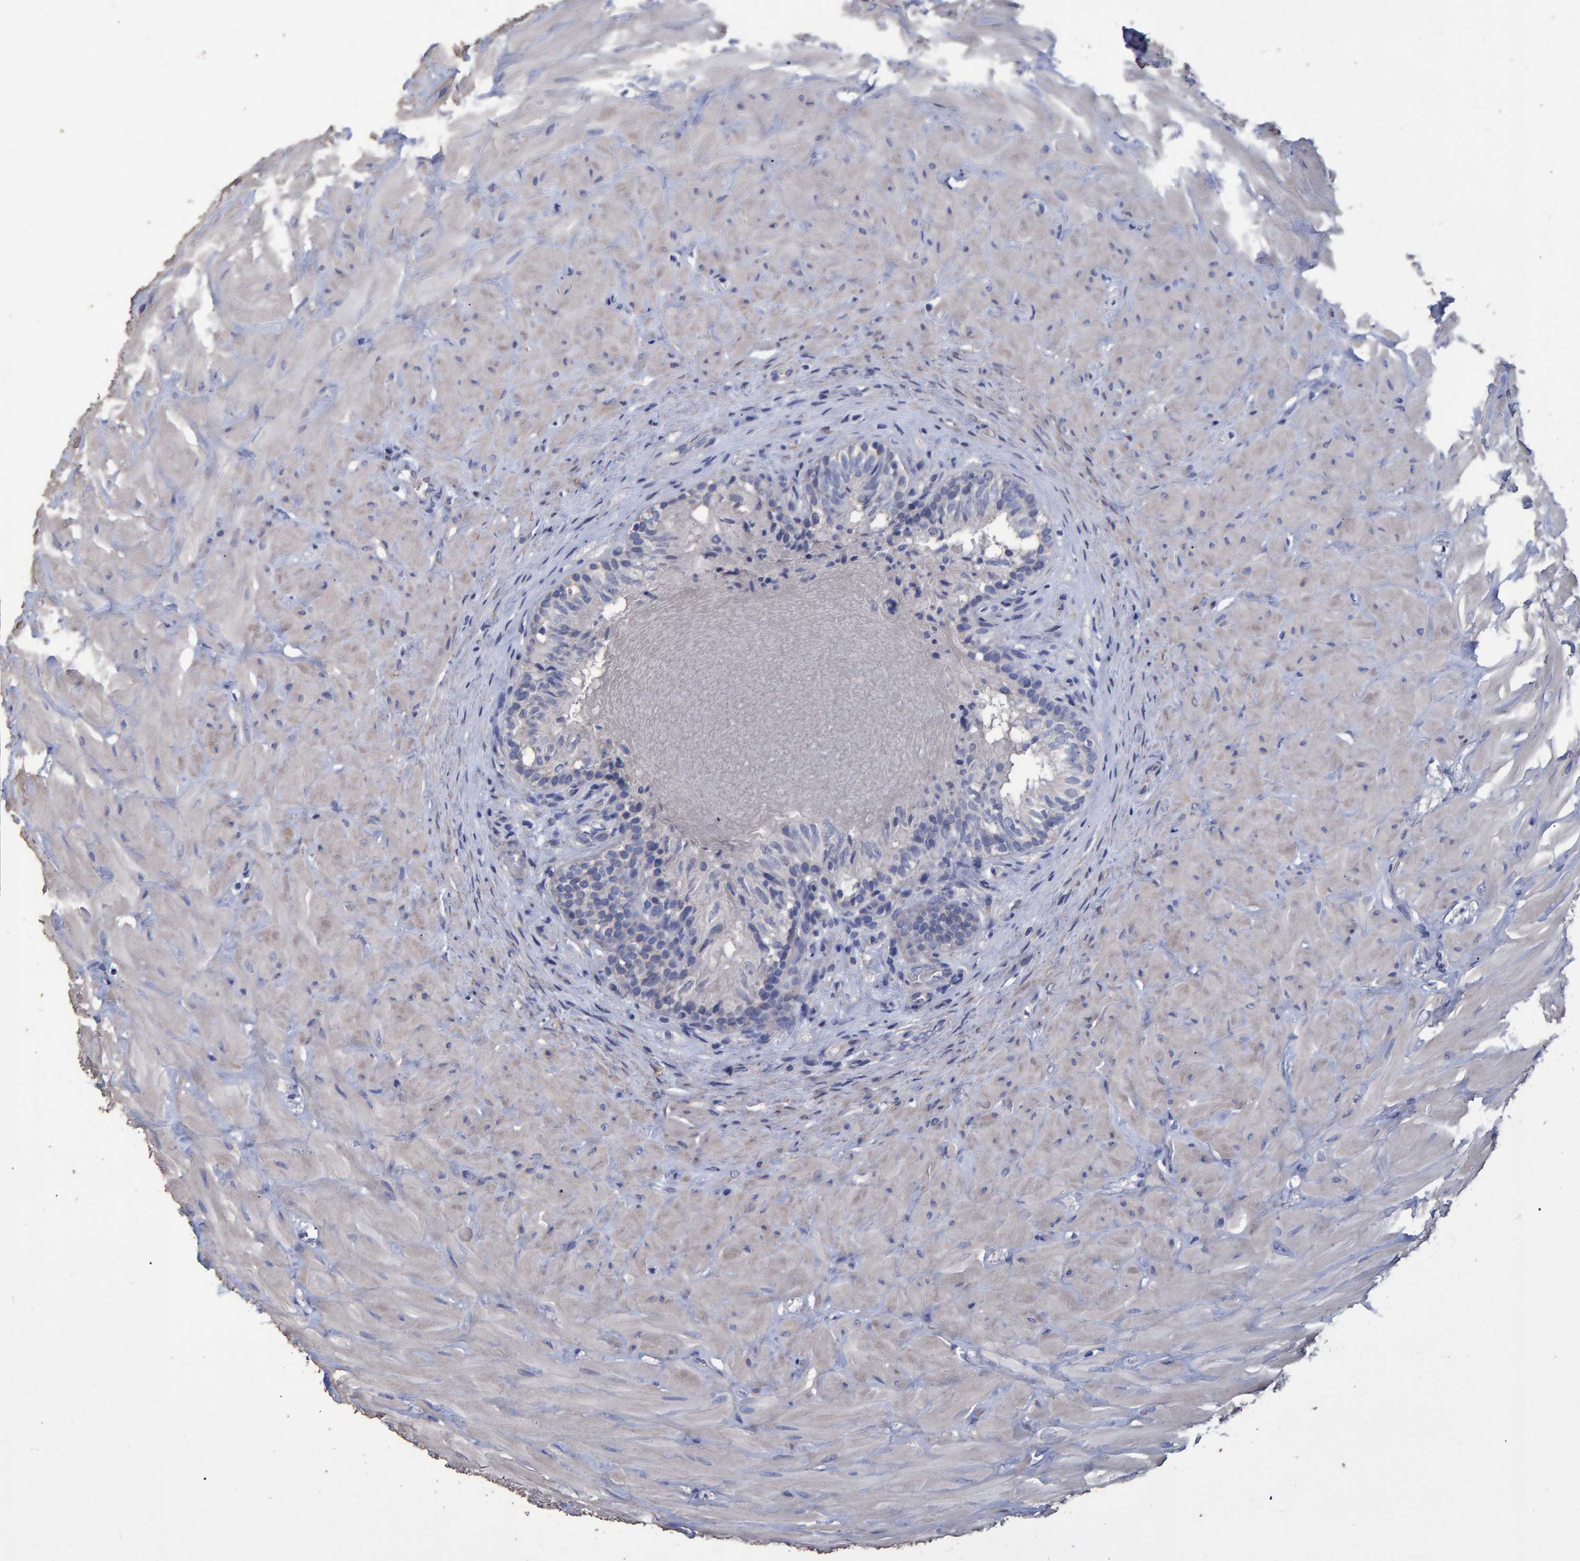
{"staining": {"intensity": "negative", "quantity": "none", "location": "none"}, "tissue": "epididymis", "cell_type": "Glandular cells", "image_type": "normal", "snomed": [{"axis": "morphology", "description": "Normal tissue, NOS"}, {"axis": "topography", "description": "Soft tissue"}, {"axis": "topography", "description": "Epididymis"}], "caption": "High power microscopy histopathology image of an immunohistochemistry (IHC) histopathology image of benign epididymis, revealing no significant staining in glandular cells.", "gene": "HEMGN", "patient": {"sex": "male", "age": 26}}